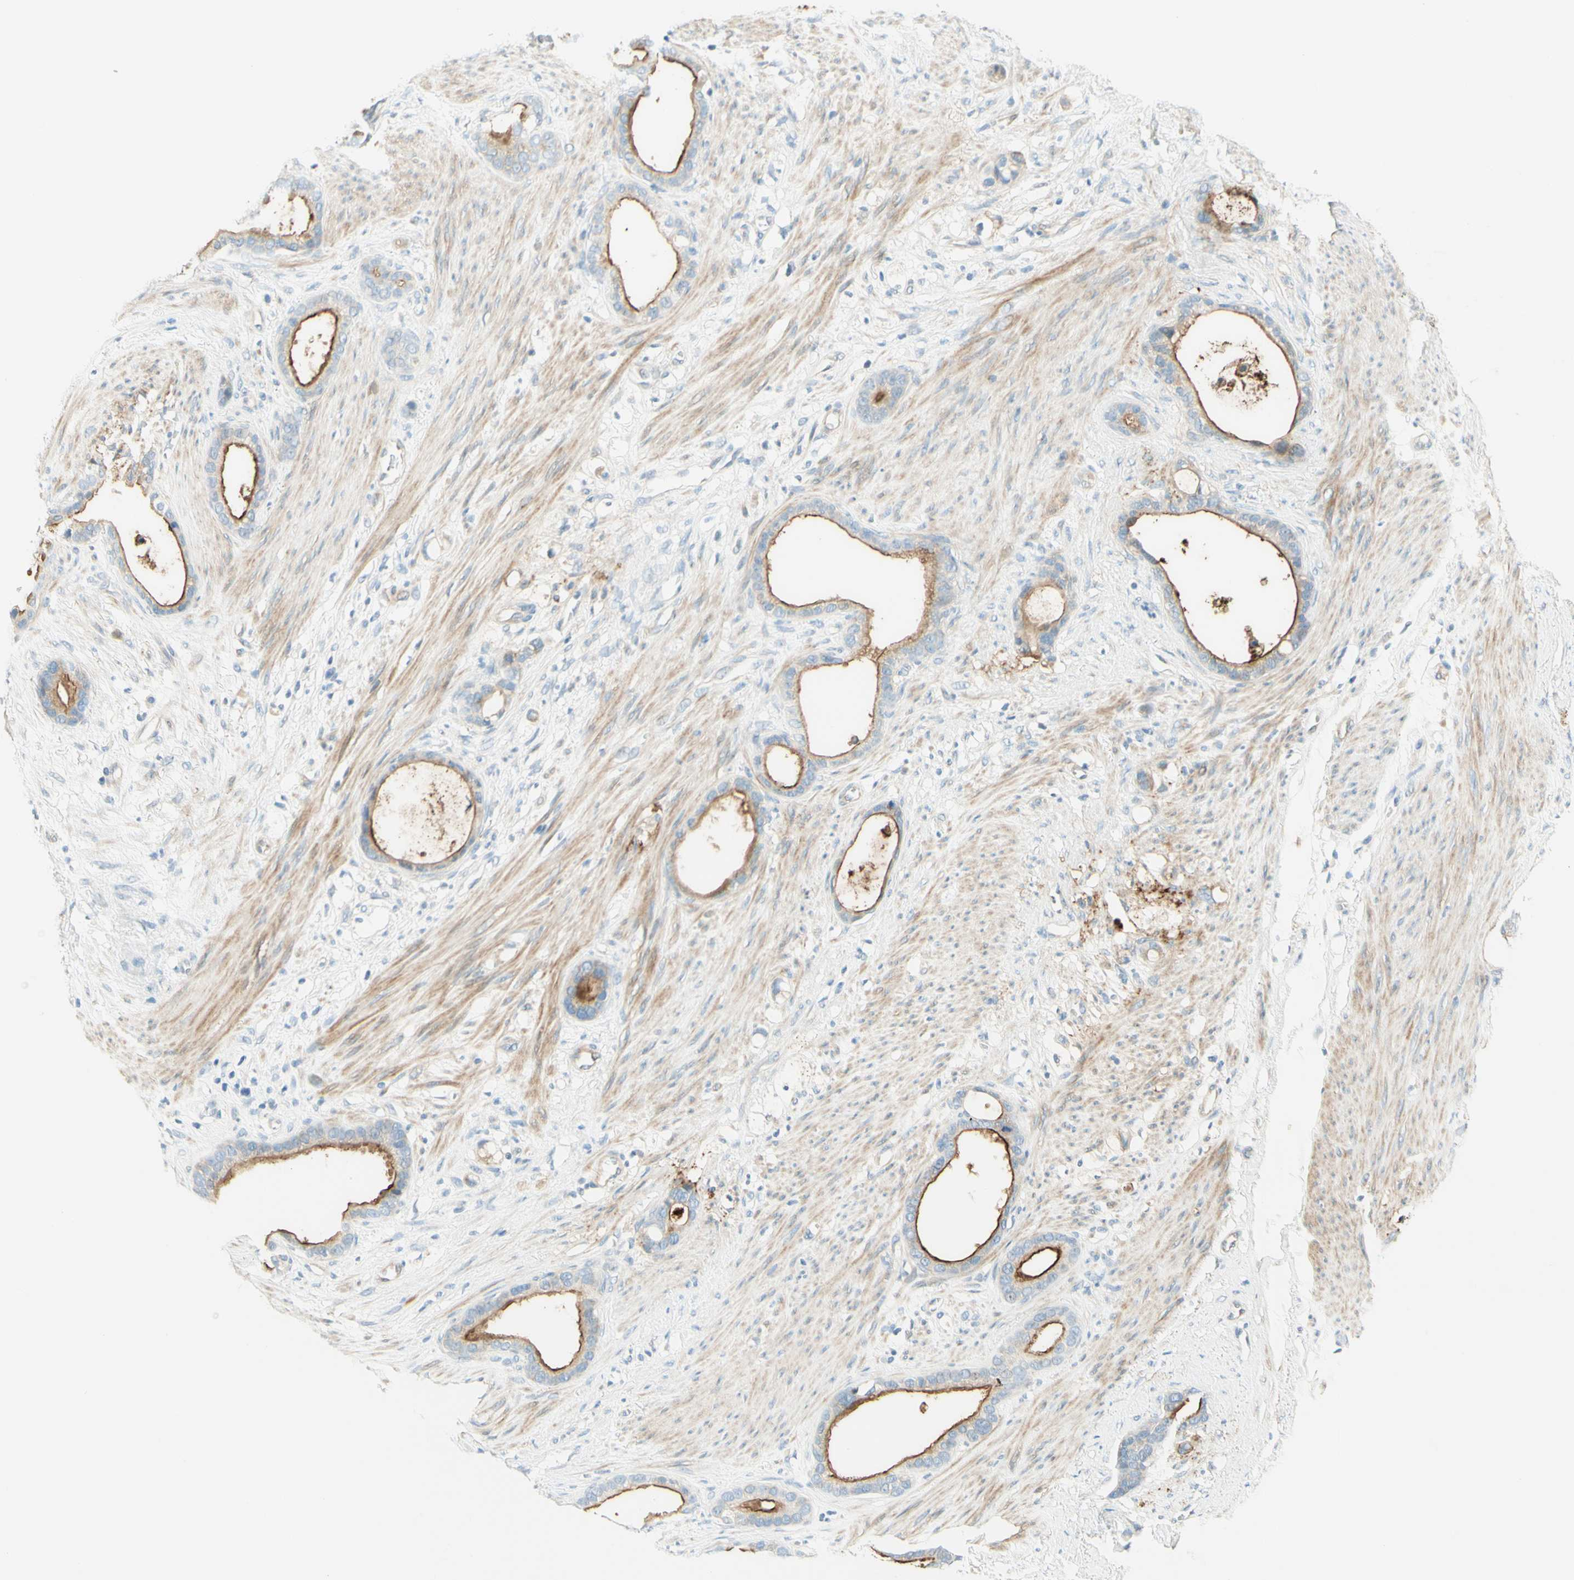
{"staining": {"intensity": "moderate", "quantity": ">75%", "location": "cytoplasmic/membranous"}, "tissue": "stomach cancer", "cell_type": "Tumor cells", "image_type": "cancer", "snomed": [{"axis": "morphology", "description": "Adenocarcinoma, NOS"}, {"axis": "topography", "description": "Stomach"}], "caption": "This image reveals stomach adenocarcinoma stained with IHC to label a protein in brown. The cytoplasmic/membranous of tumor cells show moderate positivity for the protein. Nuclei are counter-stained blue.", "gene": "PROM1", "patient": {"sex": "female", "age": 75}}